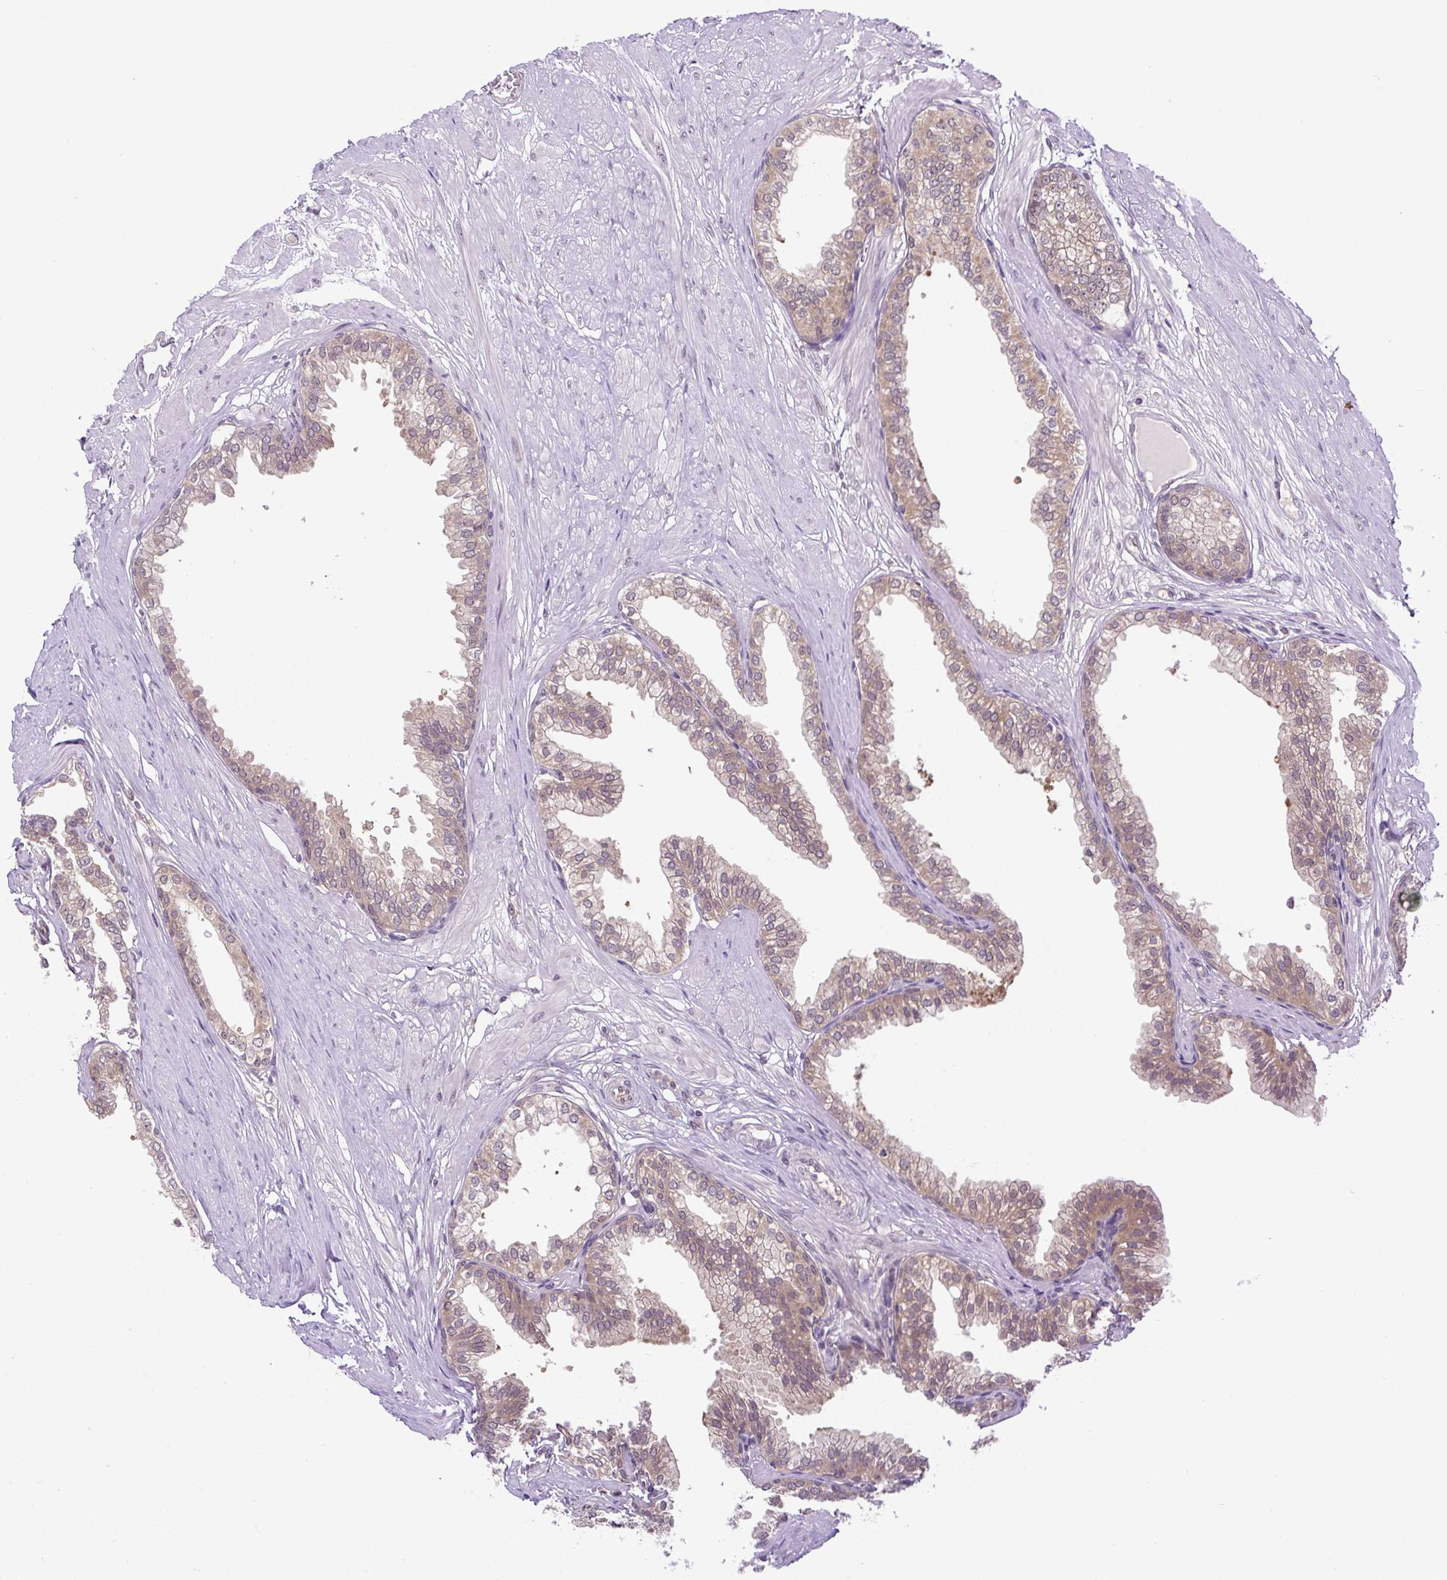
{"staining": {"intensity": "weak", "quantity": "25%-75%", "location": "cytoplasmic/membranous"}, "tissue": "prostate", "cell_type": "Glandular cells", "image_type": "normal", "snomed": [{"axis": "morphology", "description": "Normal tissue, NOS"}, {"axis": "topography", "description": "Prostate"}, {"axis": "topography", "description": "Peripheral nerve tissue"}], "caption": "Weak cytoplasmic/membranous protein expression is present in approximately 25%-75% of glandular cells in prostate.", "gene": "SGTA", "patient": {"sex": "male", "age": 55}}